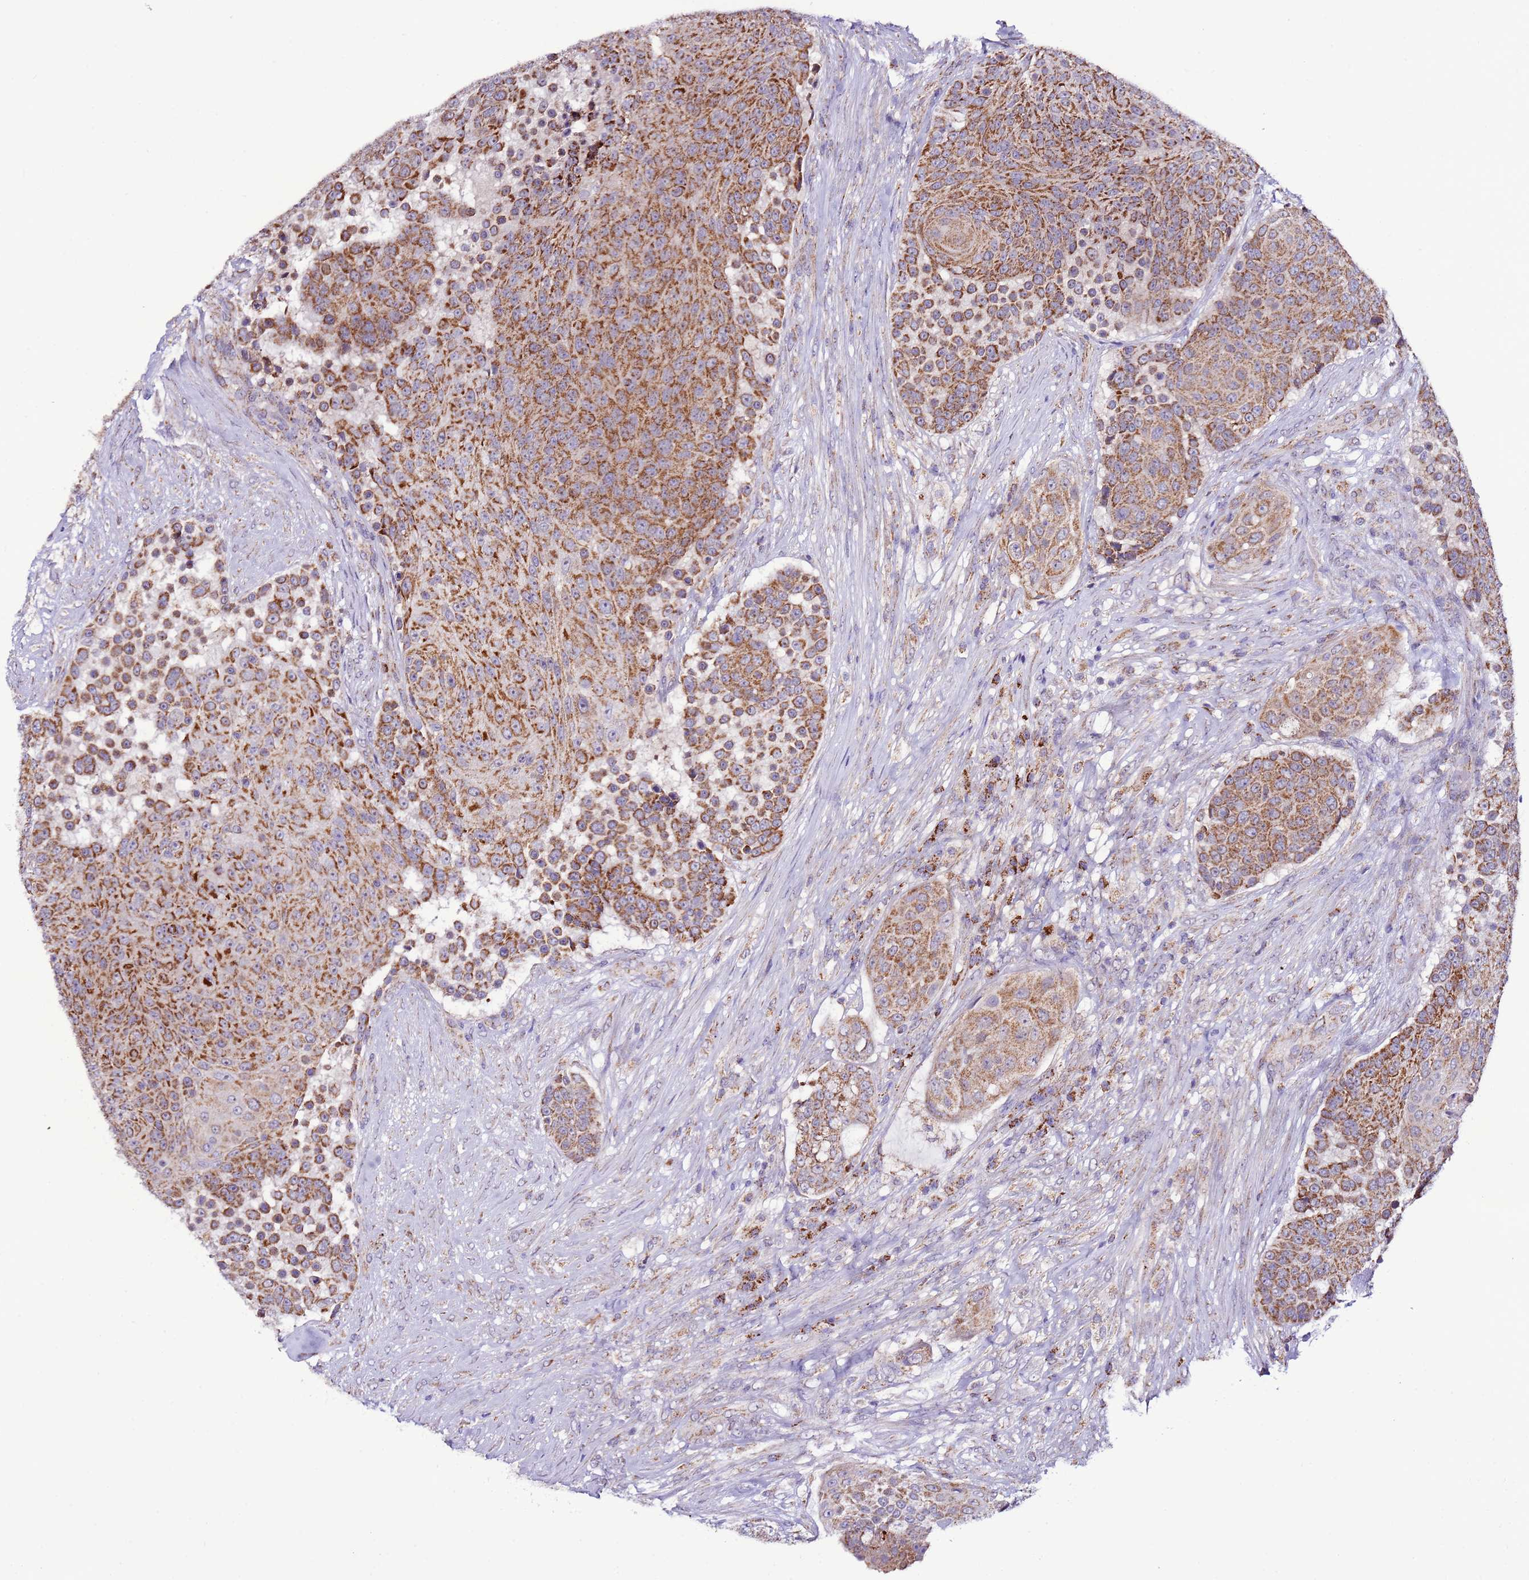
{"staining": {"intensity": "strong", "quantity": ">75%", "location": "cytoplasmic/membranous"}, "tissue": "urothelial cancer", "cell_type": "Tumor cells", "image_type": "cancer", "snomed": [{"axis": "morphology", "description": "Urothelial carcinoma, High grade"}, {"axis": "topography", "description": "Urinary bladder"}], "caption": "Approximately >75% of tumor cells in human urothelial cancer demonstrate strong cytoplasmic/membranous protein expression as visualized by brown immunohistochemical staining.", "gene": "UEVLD", "patient": {"sex": "female", "age": 63}}